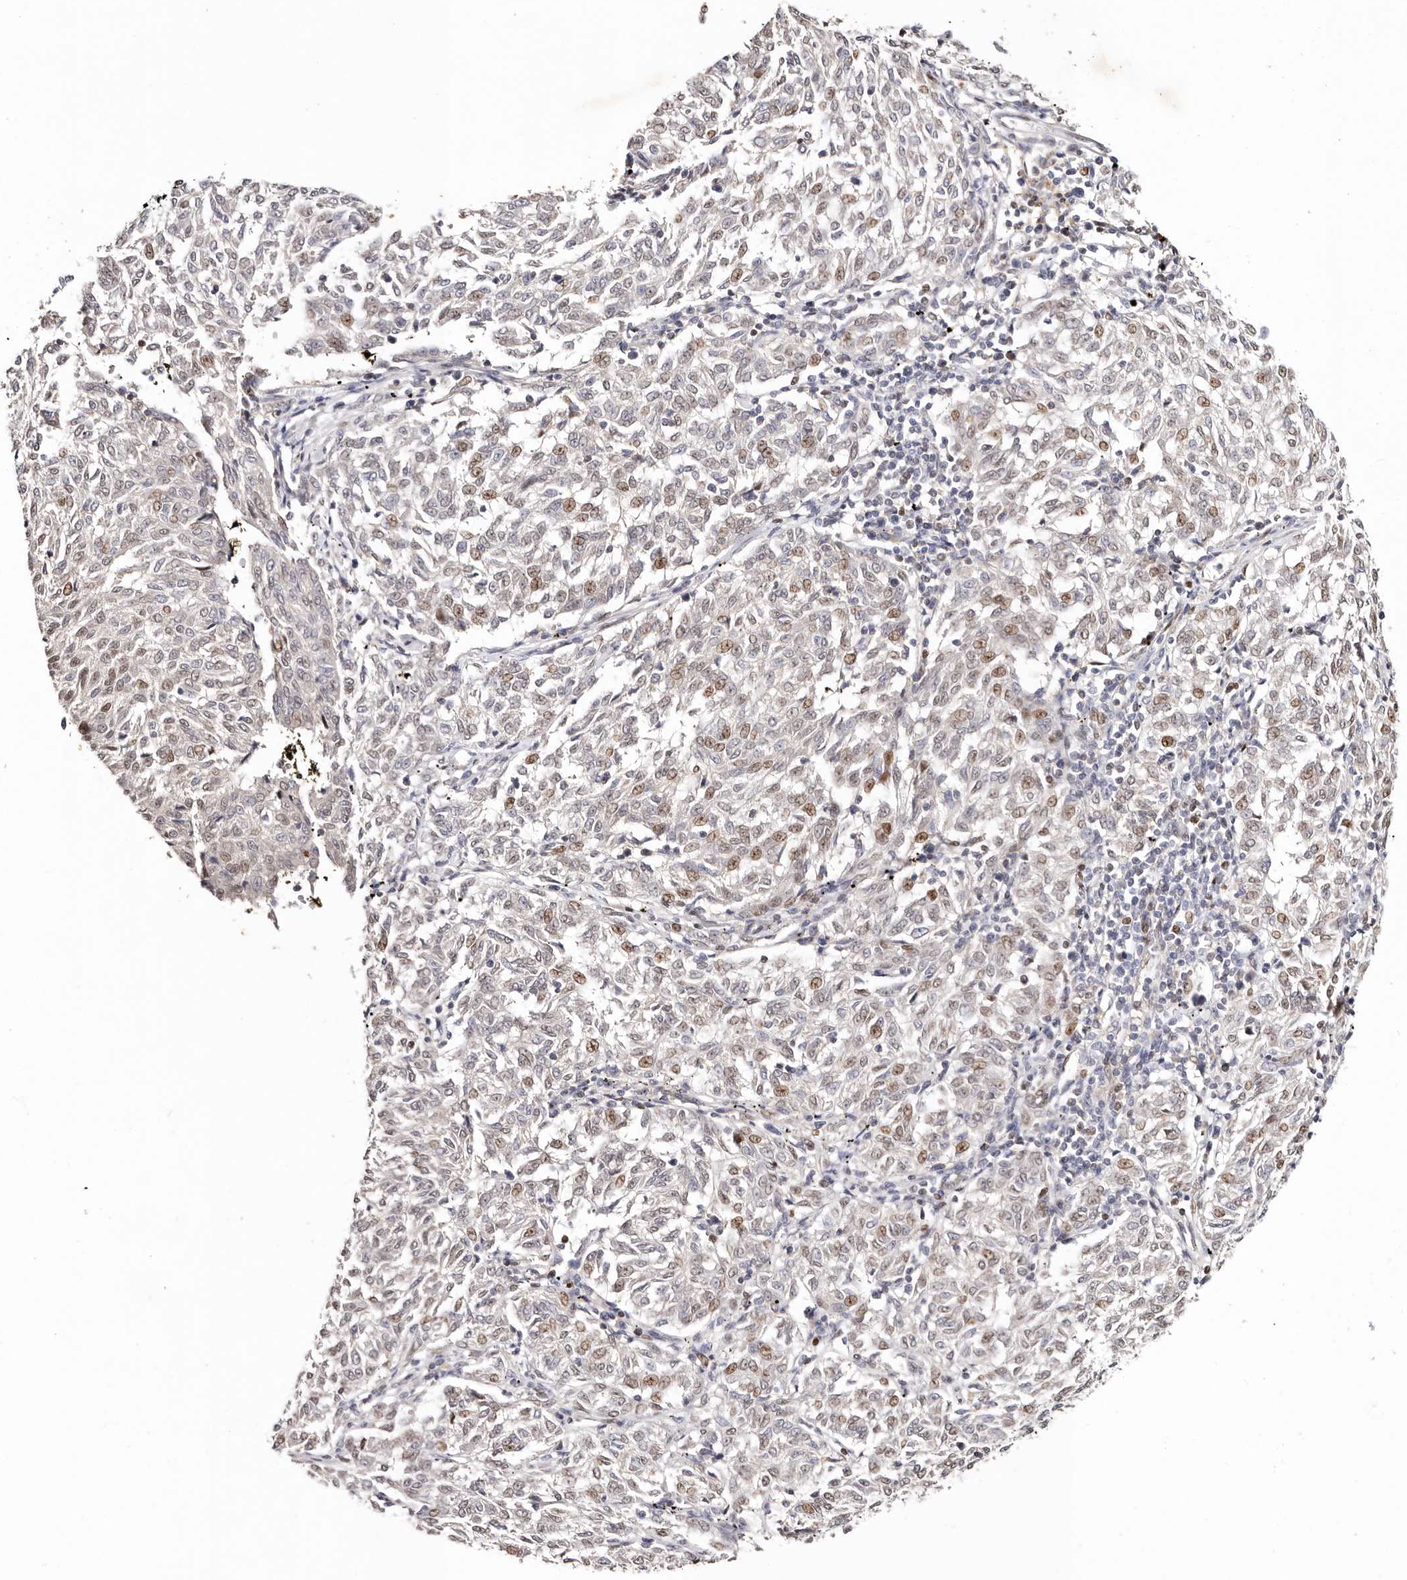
{"staining": {"intensity": "moderate", "quantity": ">75%", "location": "nuclear"}, "tissue": "melanoma", "cell_type": "Tumor cells", "image_type": "cancer", "snomed": [{"axis": "morphology", "description": "Malignant melanoma, NOS"}, {"axis": "topography", "description": "Skin"}], "caption": "Moderate nuclear staining for a protein is present in about >75% of tumor cells of malignant melanoma using IHC.", "gene": "IQGAP3", "patient": {"sex": "female", "age": 72}}